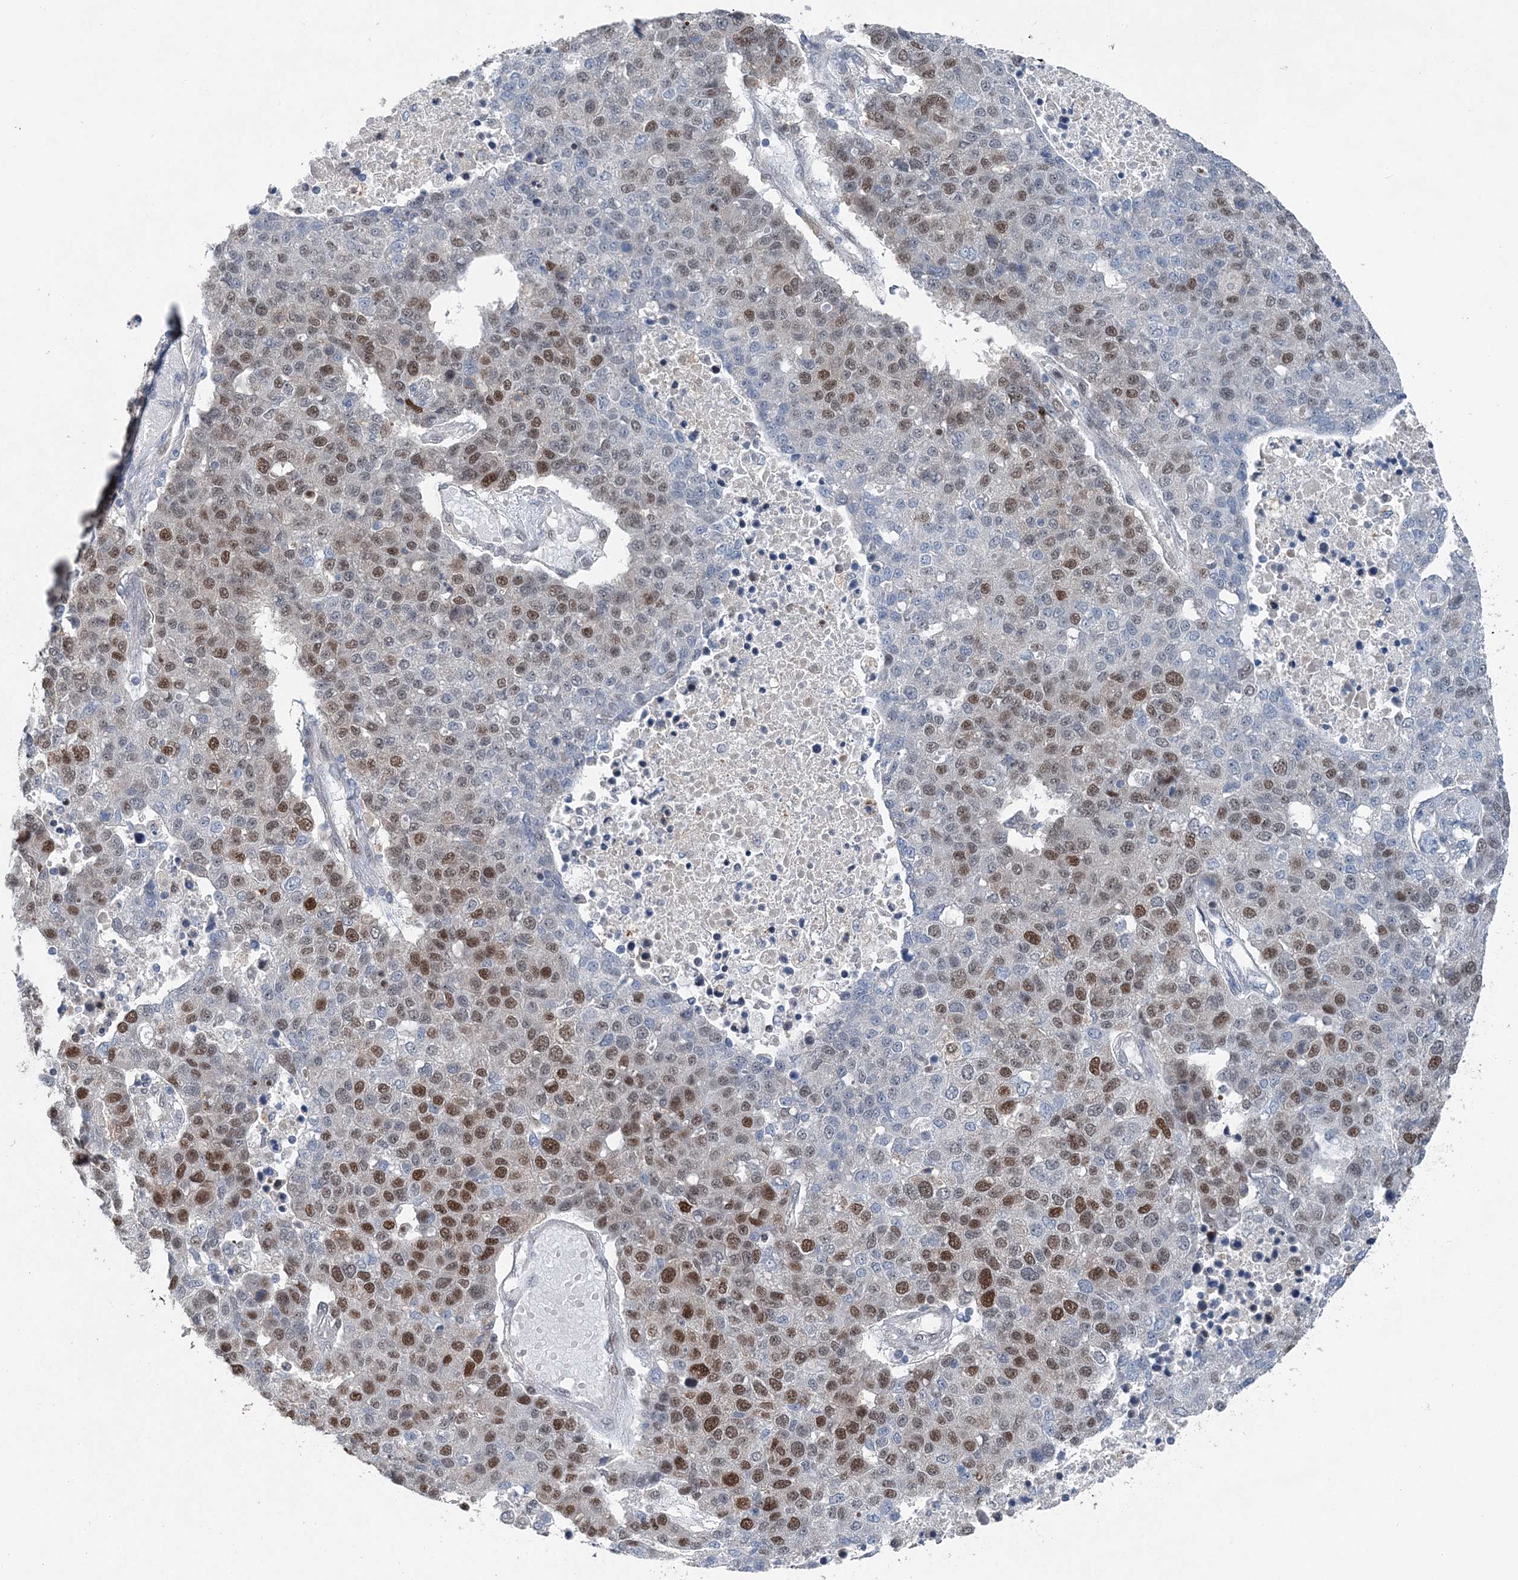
{"staining": {"intensity": "moderate", "quantity": "25%-75%", "location": "nuclear"}, "tissue": "pancreatic cancer", "cell_type": "Tumor cells", "image_type": "cancer", "snomed": [{"axis": "morphology", "description": "Adenocarcinoma, NOS"}, {"axis": "topography", "description": "Pancreas"}], "caption": "A photomicrograph of adenocarcinoma (pancreatic) stained for a protein displays moderate nuclear brown staining in tumor cells. Using DAB (3,3'-diaminobenzidine) (brown) and hematoxylin (blue) stains, captured at high magnification using brightfield microscopy.", "gene": "HAT1", "patient": {"sex": "female", "age": 61}}